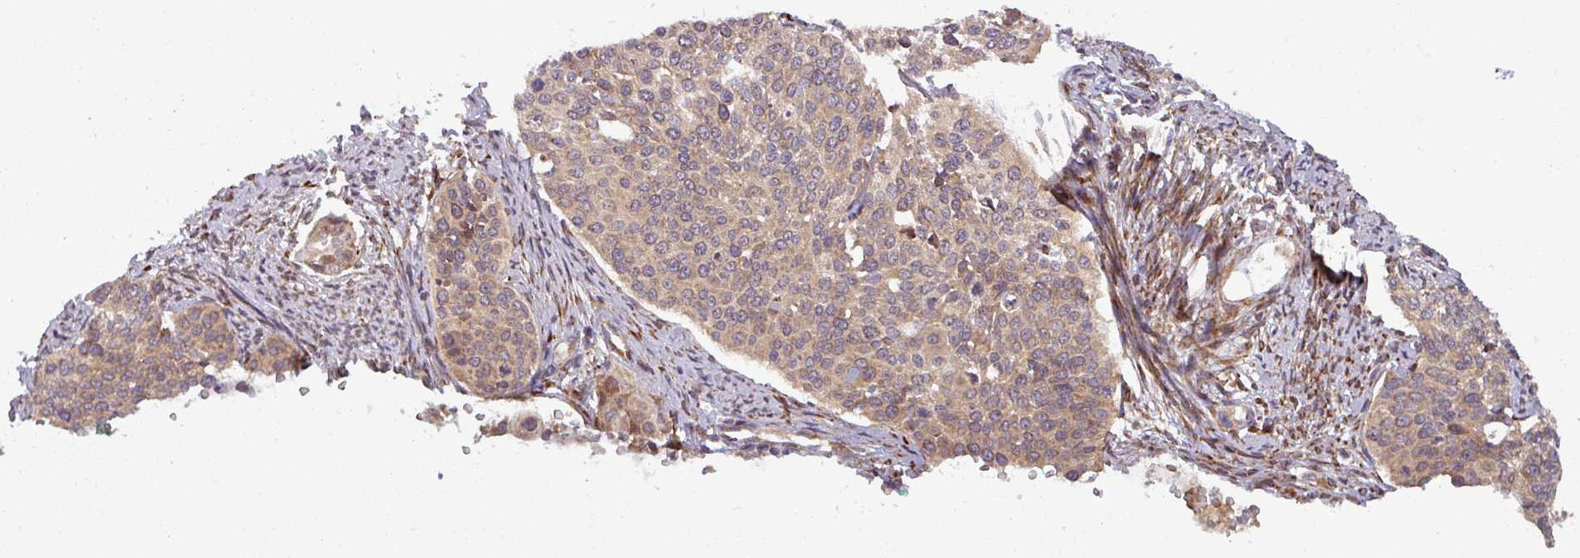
{"staining": {"intensity": "moderate", "quantity": ">75%", "location": "cytoplasmic/membranous"}, "tissue": "cervical cancer", "cell_type": "Tumor cells", "image_type": "cancer", "snomed": [{"axis": "morphology", "description": "Squamous cell carcinoma, NOS"}, {"axis": "topography", "description": "Cervix"}], "caption": "Immunohistochemistry (IHC) image of neoplastic tissue: human cervical cancer stained using immunohistochemistry (IHC) exhibits medium levels of moderate protein expression localized specifically in the cytoplasmic/membranous of tumor cells, appearing as a cytoplasmic/membranous brown color.", "gene": "ART1", "patient": {"sex": "female", "age": 44}}